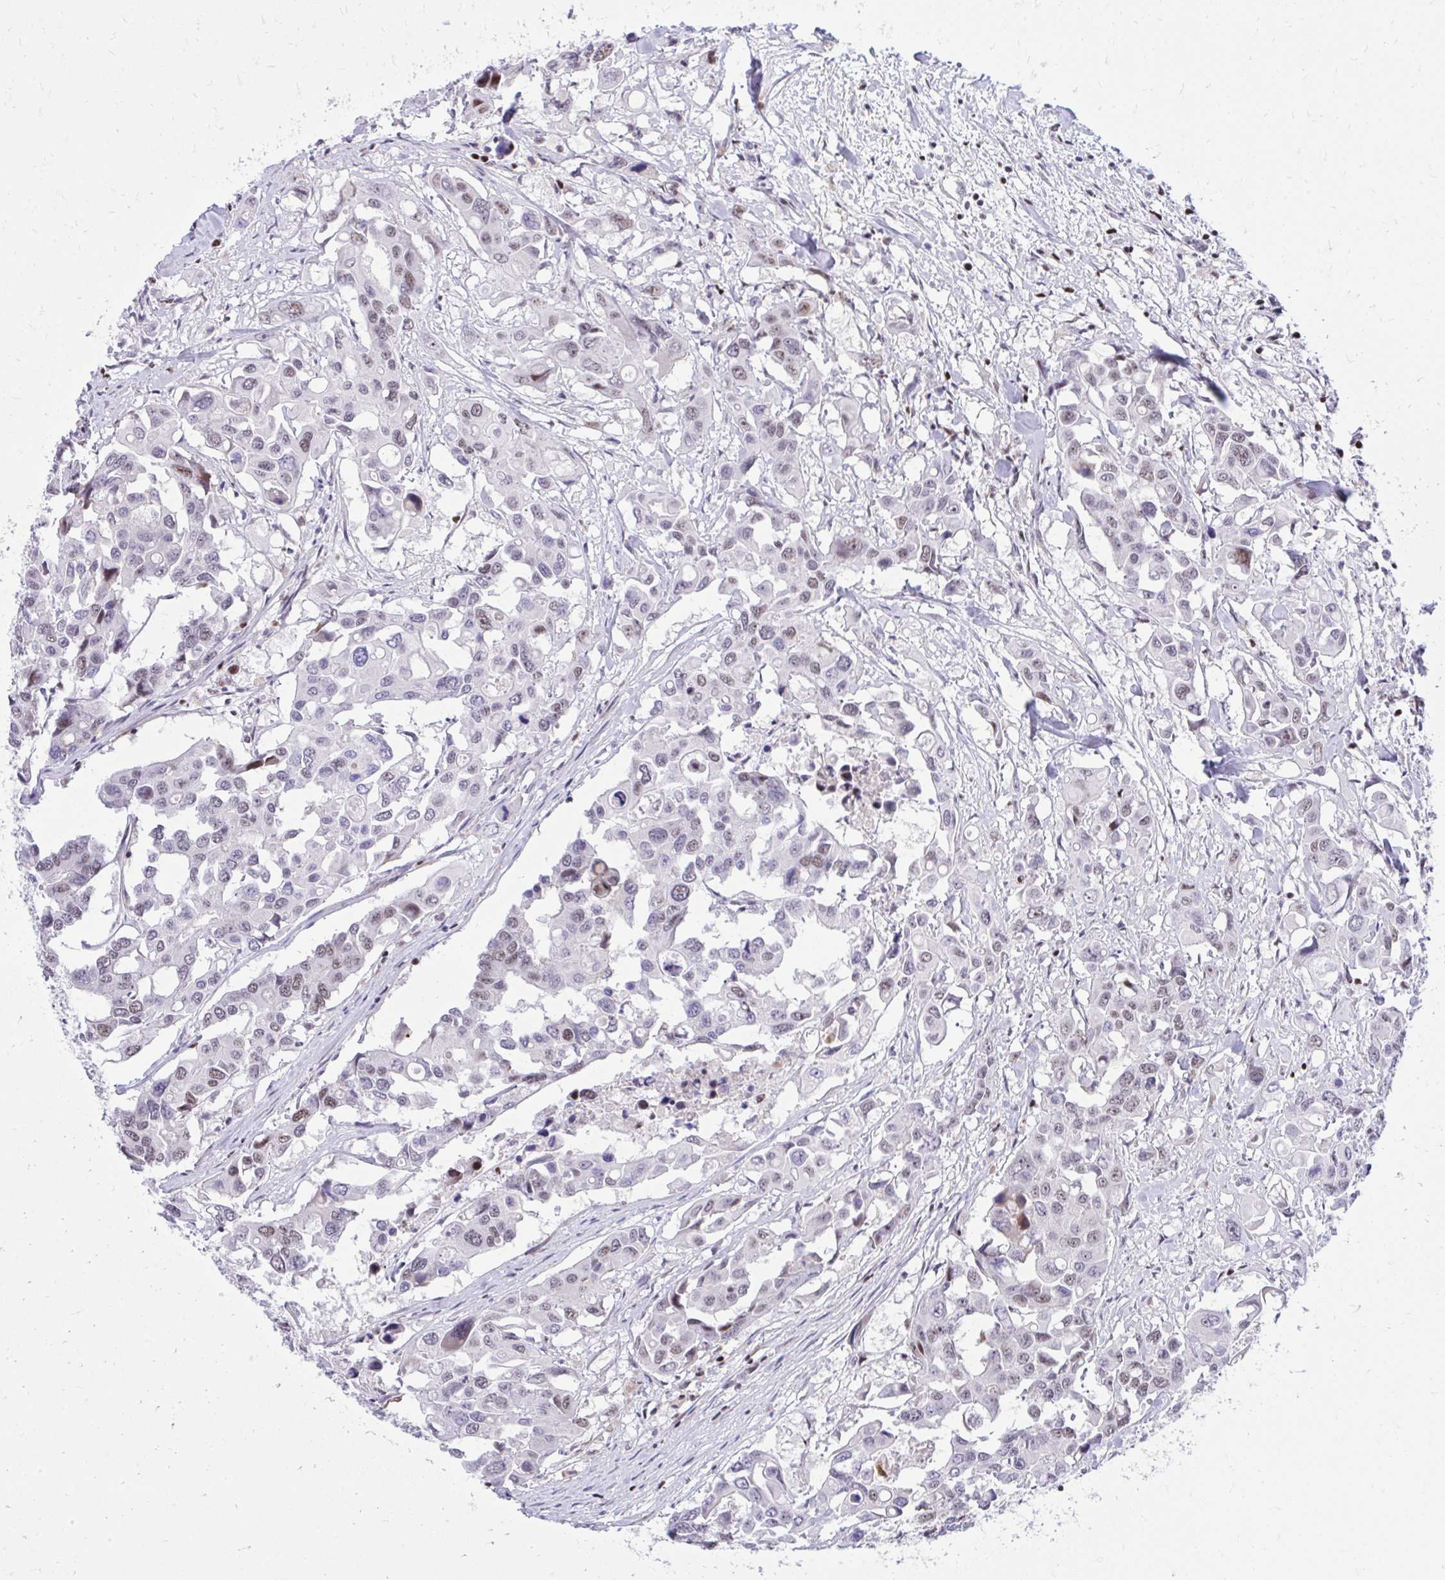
{"staining": {"intensity": "weak", "quantity": "25%-75%", "location": "nuclear"}, "tissue": "colorectal cancer", "cell_type": "Tumor cells", "image_type": "cancer", "snomed": [{"axis": "morphology", "description": "Adenocarcinoma, NOS"}, {"axis": "topography", "description": "Colon"}], "caption": "High-power microscopy captured an IHC micrograph of colorectal cancer, revealing weak nuclear expression in approximately 25%-75% of tumor cells.", "gene": "C14orf39", "patient": {"sex": "male", "age": 77}}